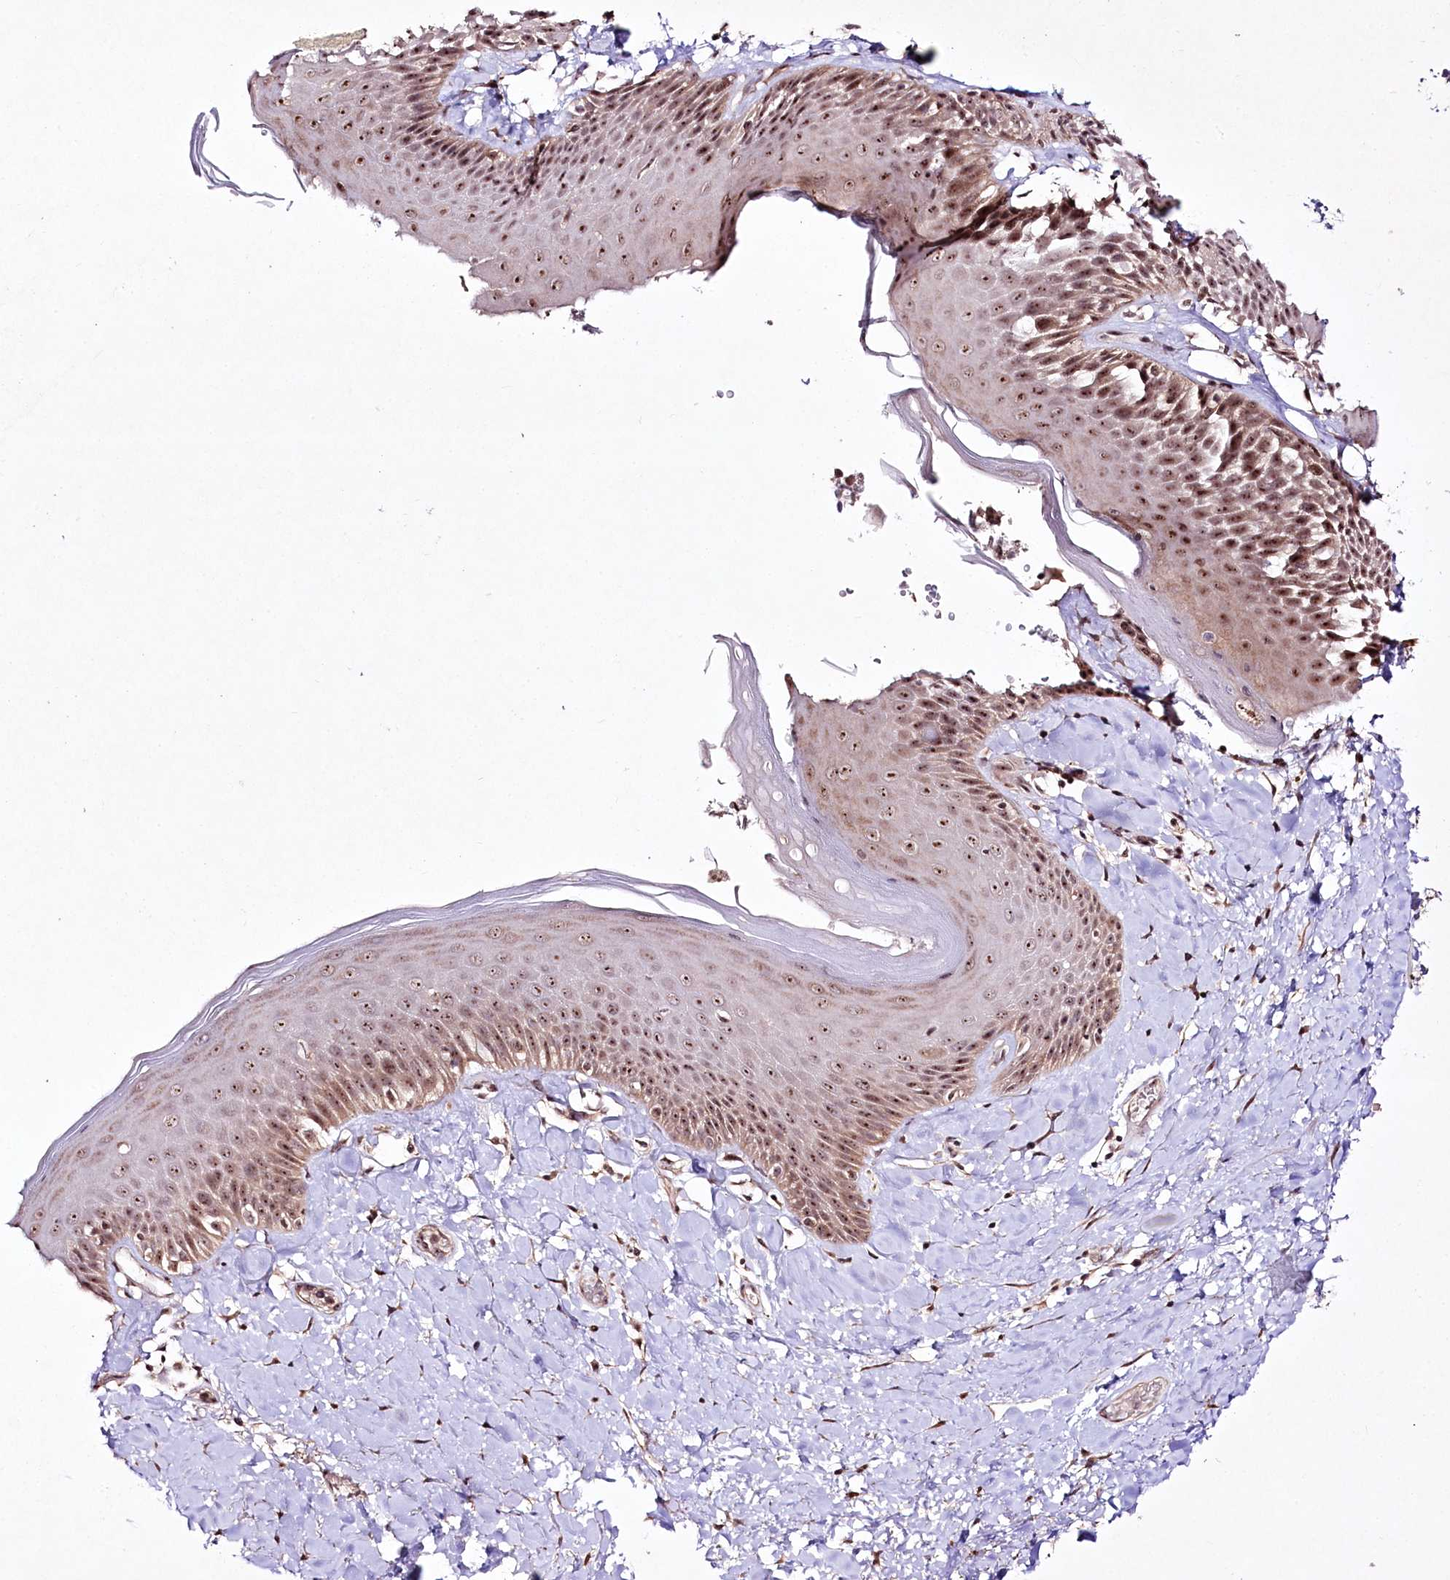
{"staining": {"intensity": "moderate", "quantity": ">75%", "location": "nuclear"}, "tissue": "skin", "cell_type": "Epidermal cells", "image_type": "normal", "snomed": [{"axis": "morphology", "description": "Normal tissue, NOS"}, {"axis": "topography", "description": "Anal"}], "caption": "Human skin stained with a brown dye reveals moderate nuclear positive expression in about >75% of epidermal cells.", "gene": "CCDC59", "patient": {"sex": "male", "age": 69}}